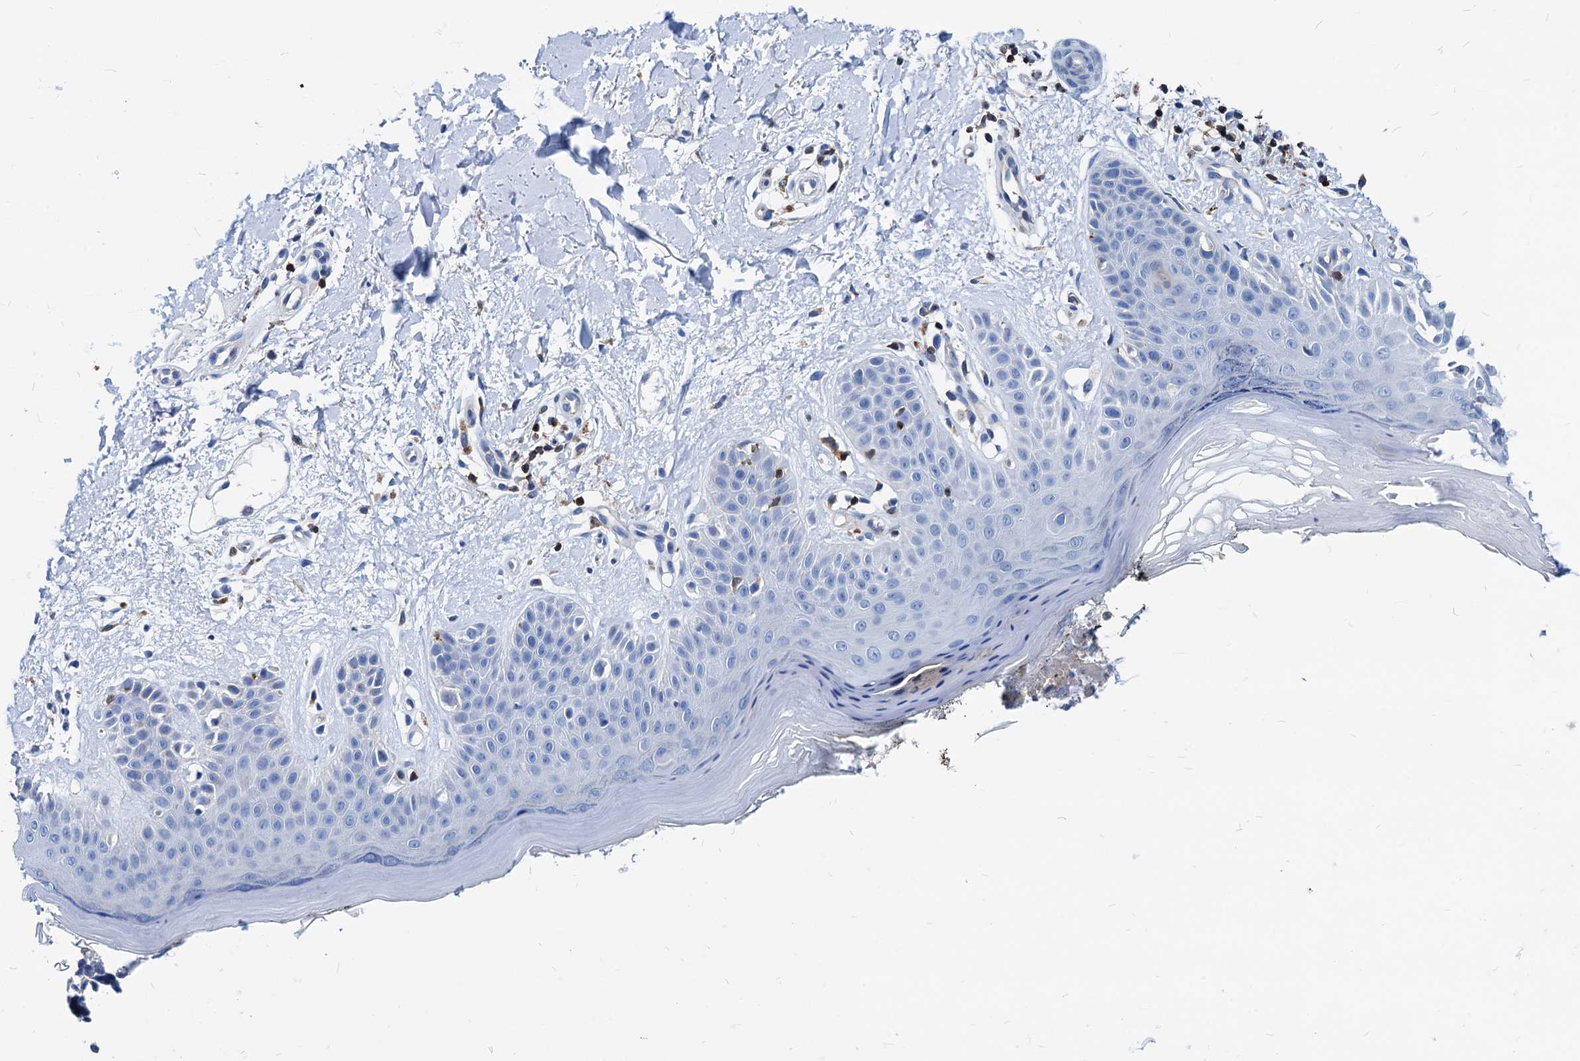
{"staining": {"intensity": "negative", "quantity": "none", "location": "none"}, "tissue": "skin", "cell_type": "Fibroblasts", "image_type": "normal", "snomed": [{"axis": "morphology", "description": "Normal tissue, NOS"}, {"axis": "topography", "description": "Skin"}], "caption": "IHC of unremarkable skin demonstrates no staining in fibroblasts. (Stains: DAB immunohistochemistry with hematoxylin counter stain, Microscopy: brightfield microscopy at high magnification).", "gene": "LCP2", "patient": {"sex": "female", "age": 64}}